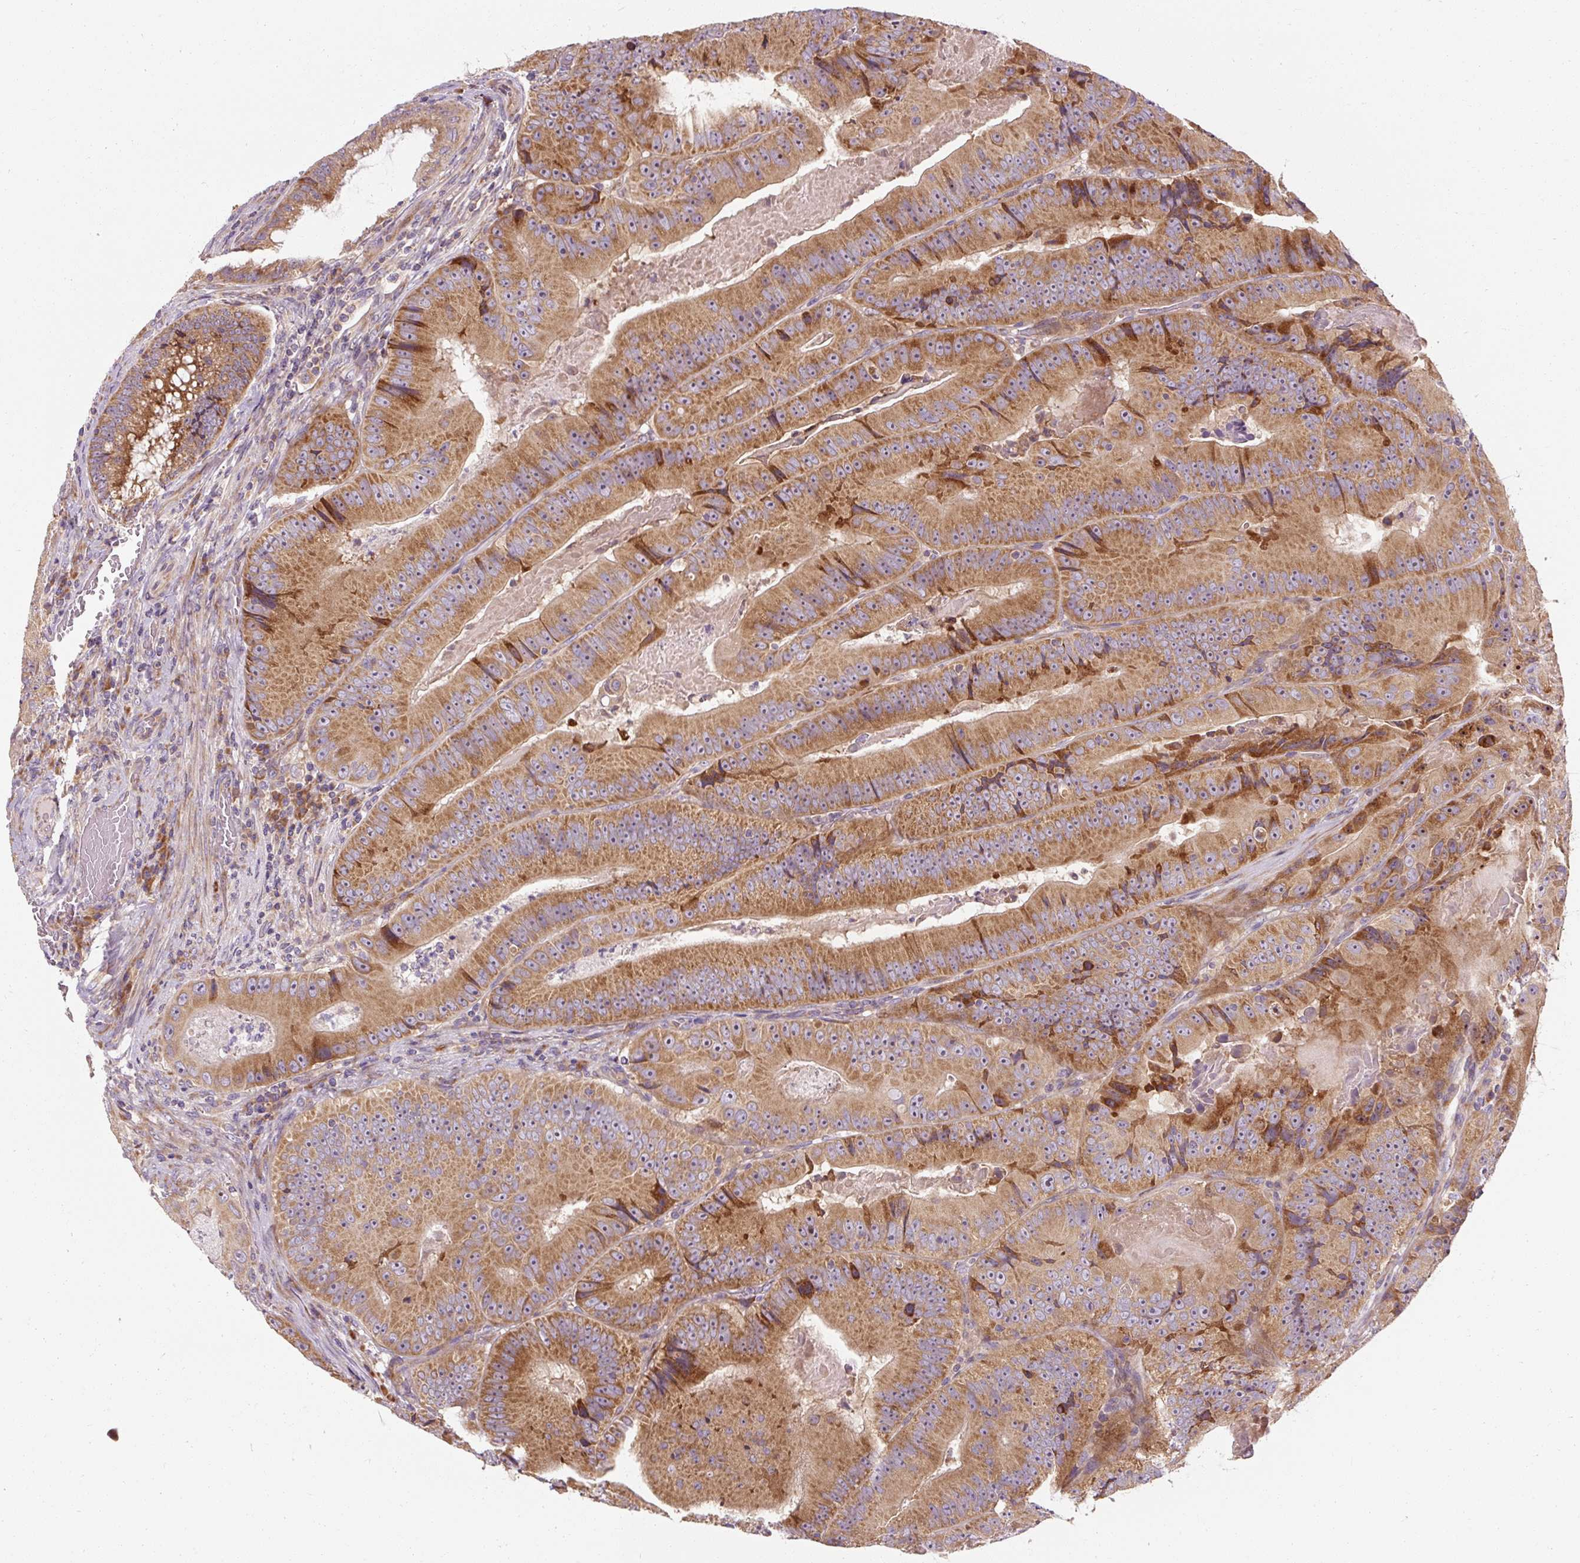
{"staining": {"intensity": "moderate", "quantity": ">75%", "location": "cytoplasmic/membranous"}, "tissue": "colorectal cancer", "cell_type": "Tumor cells", "image_type": "cancer", "snomed": [{"axis": "morphology", "description": "Adenocarcinoma, NOS"}, {"axis": "topography", "description": "Colon"}], "caption": "High-magnification brightfield microscopy of adenocarcinoma (colorectal) stained with DAB (brown) and counterstained with hematoxylin (blue). tumor cells exhibit moderate cytoplasmic/membranous positivity is appreciated in approximately>75% of cells.", "gene": "PRSS48", "patient": {"sex": "female", "age": 86}}